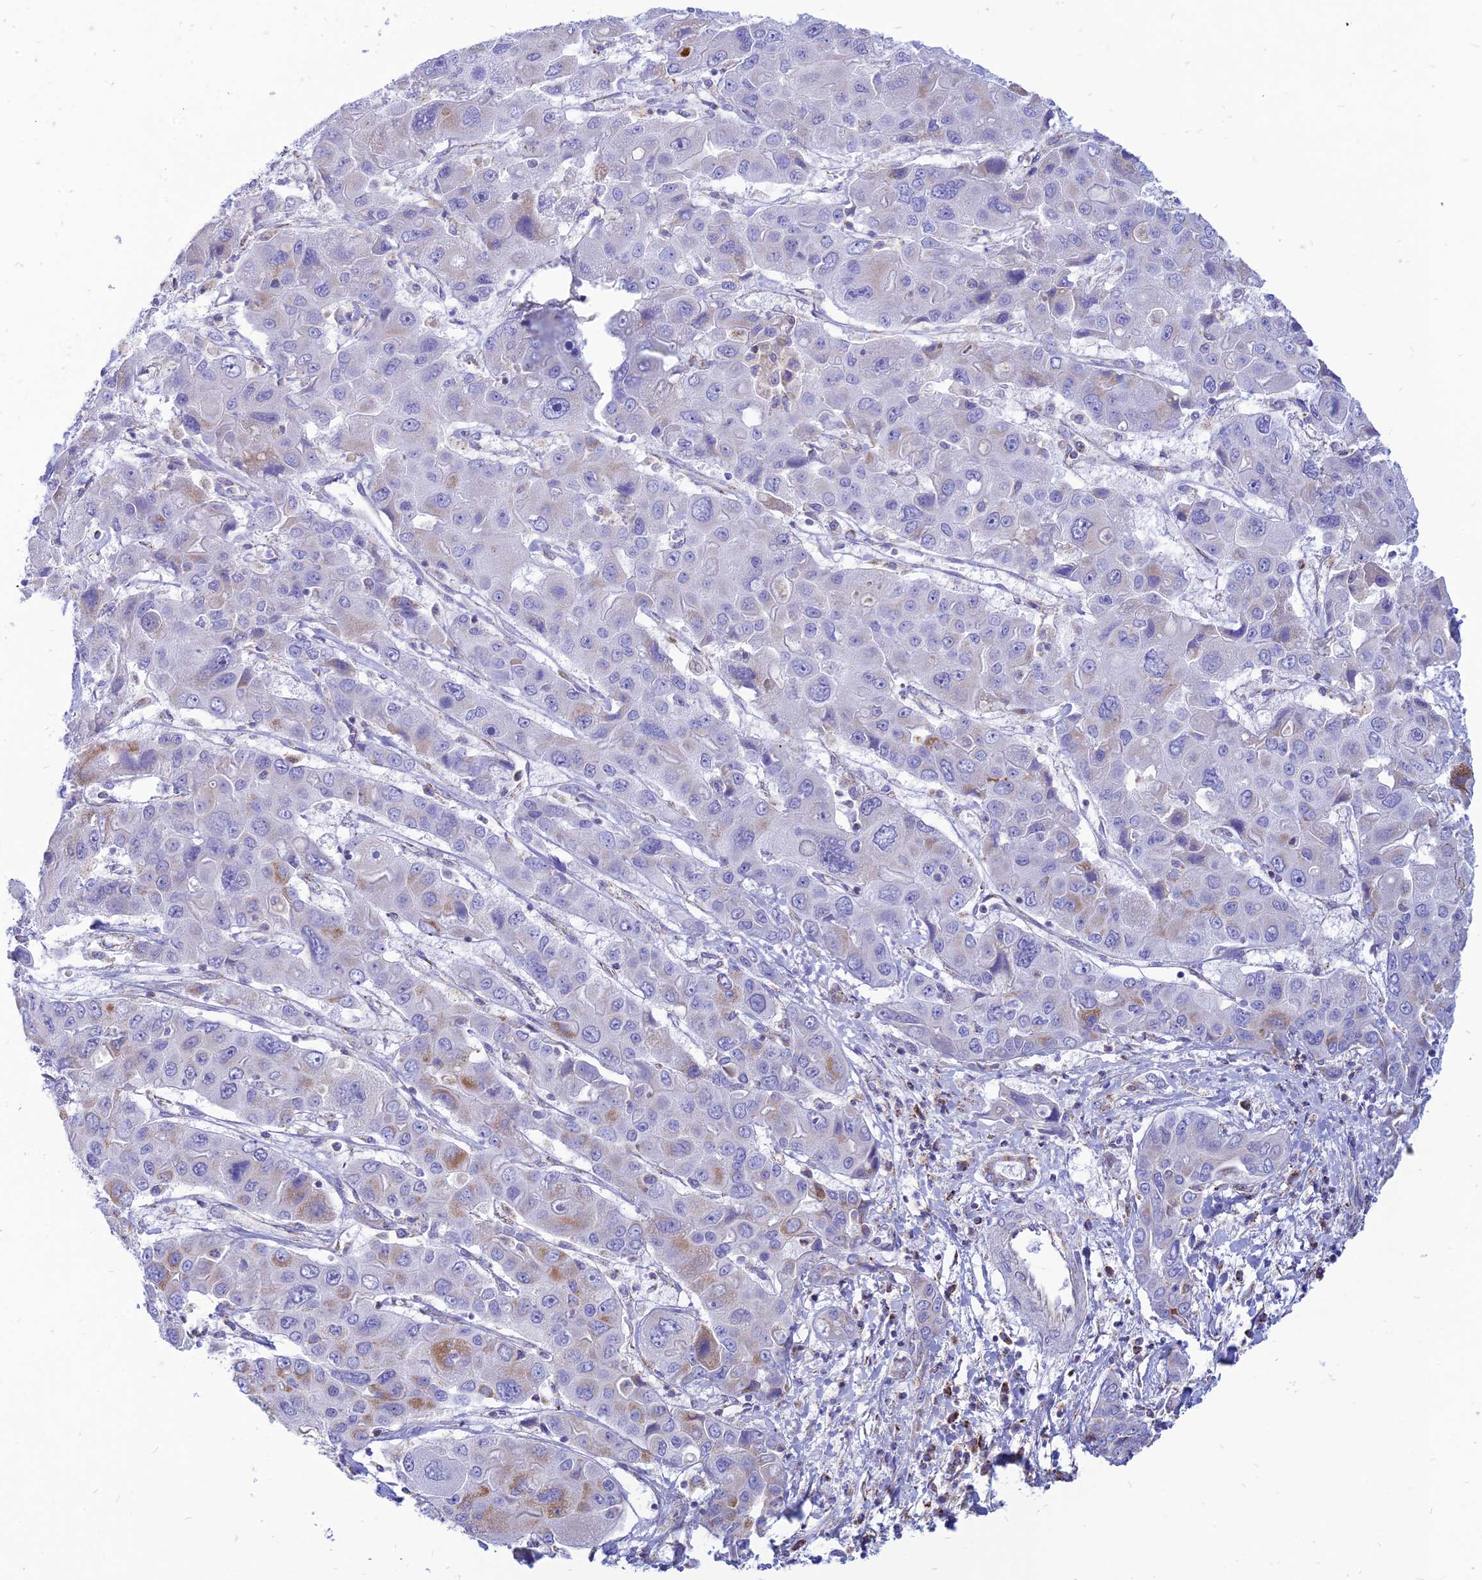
{"staining": {"intensity": "weak", "quantity": "<25%", "location": "cytoplasmic/membranous"}, "tissue": "liver cancer", "cell_type": "Tumor cells", "image_type": "cancer", "snomed": [{"axis": "morphology", "description": "Cholangiocarcinoma"}, {"axis": "topography", "description": "Liver"}], "caption": "Human cholangiocarcinoma (liver) stained for a protein using immunohistochemistry displays no positivity in tumor cells.", "gene": "PACC1", "patient": {"sex": "male", "age": 67}}